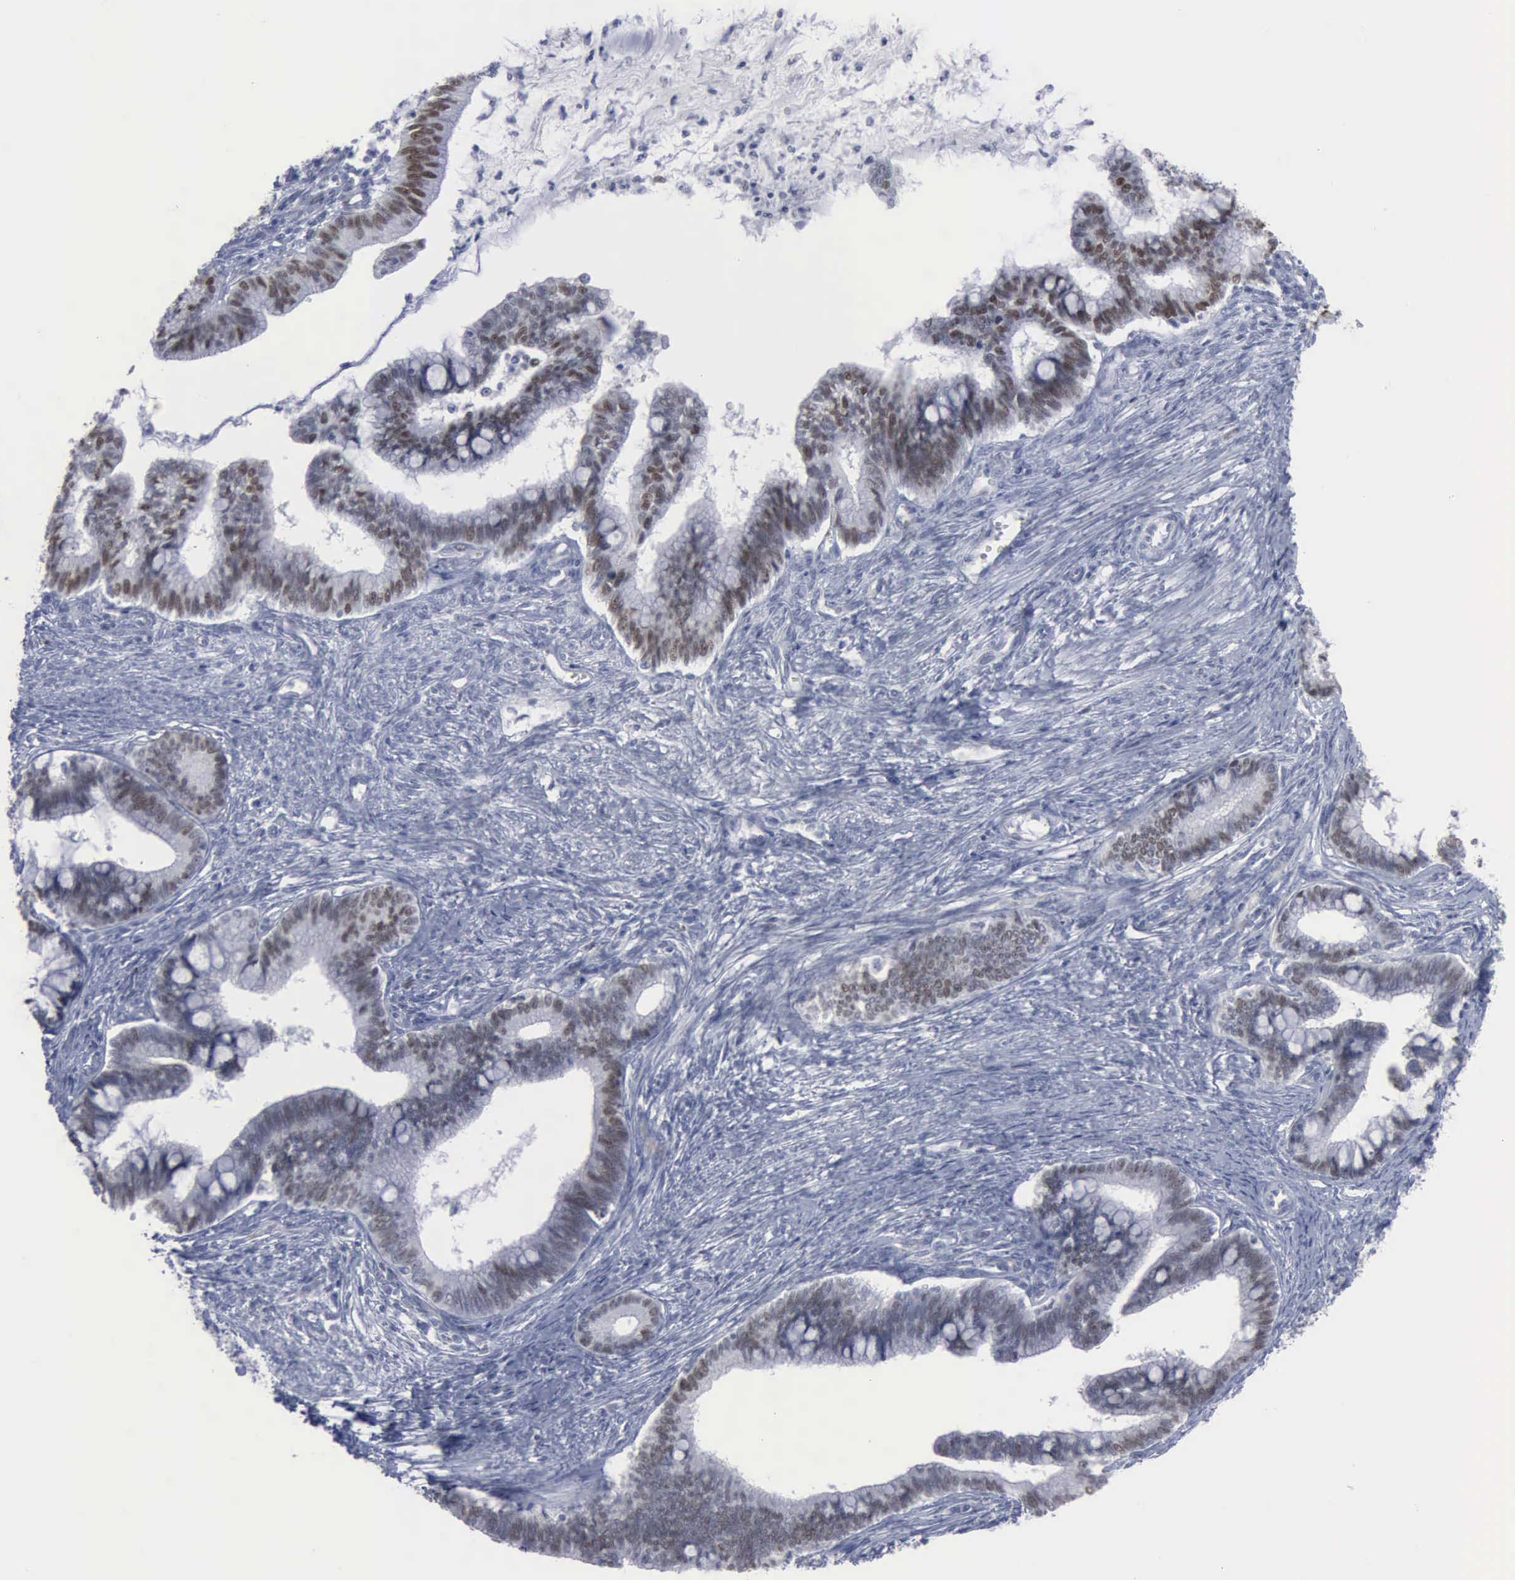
{"staining": {"intensity": "moderate", "quantity": "25%-75%", "location": "nuclear"}, "tissue": "cervical cancer", "cell_type": "Tumor cells", "image_type": "cancer", "snomed": [{"axis": "morphology", "description": "Adenocarcinoma, NOS"}, {"axis": "topography", "description": "Cervix"}], "caption": "Immunohistochemical staining of human cervical adenocarcinoma demonstrates moderate nuclear protein staining in about 25%-75% of tumor cells.", "gene": "MCM5", "patient": {"sex": "female", "age": 36}}